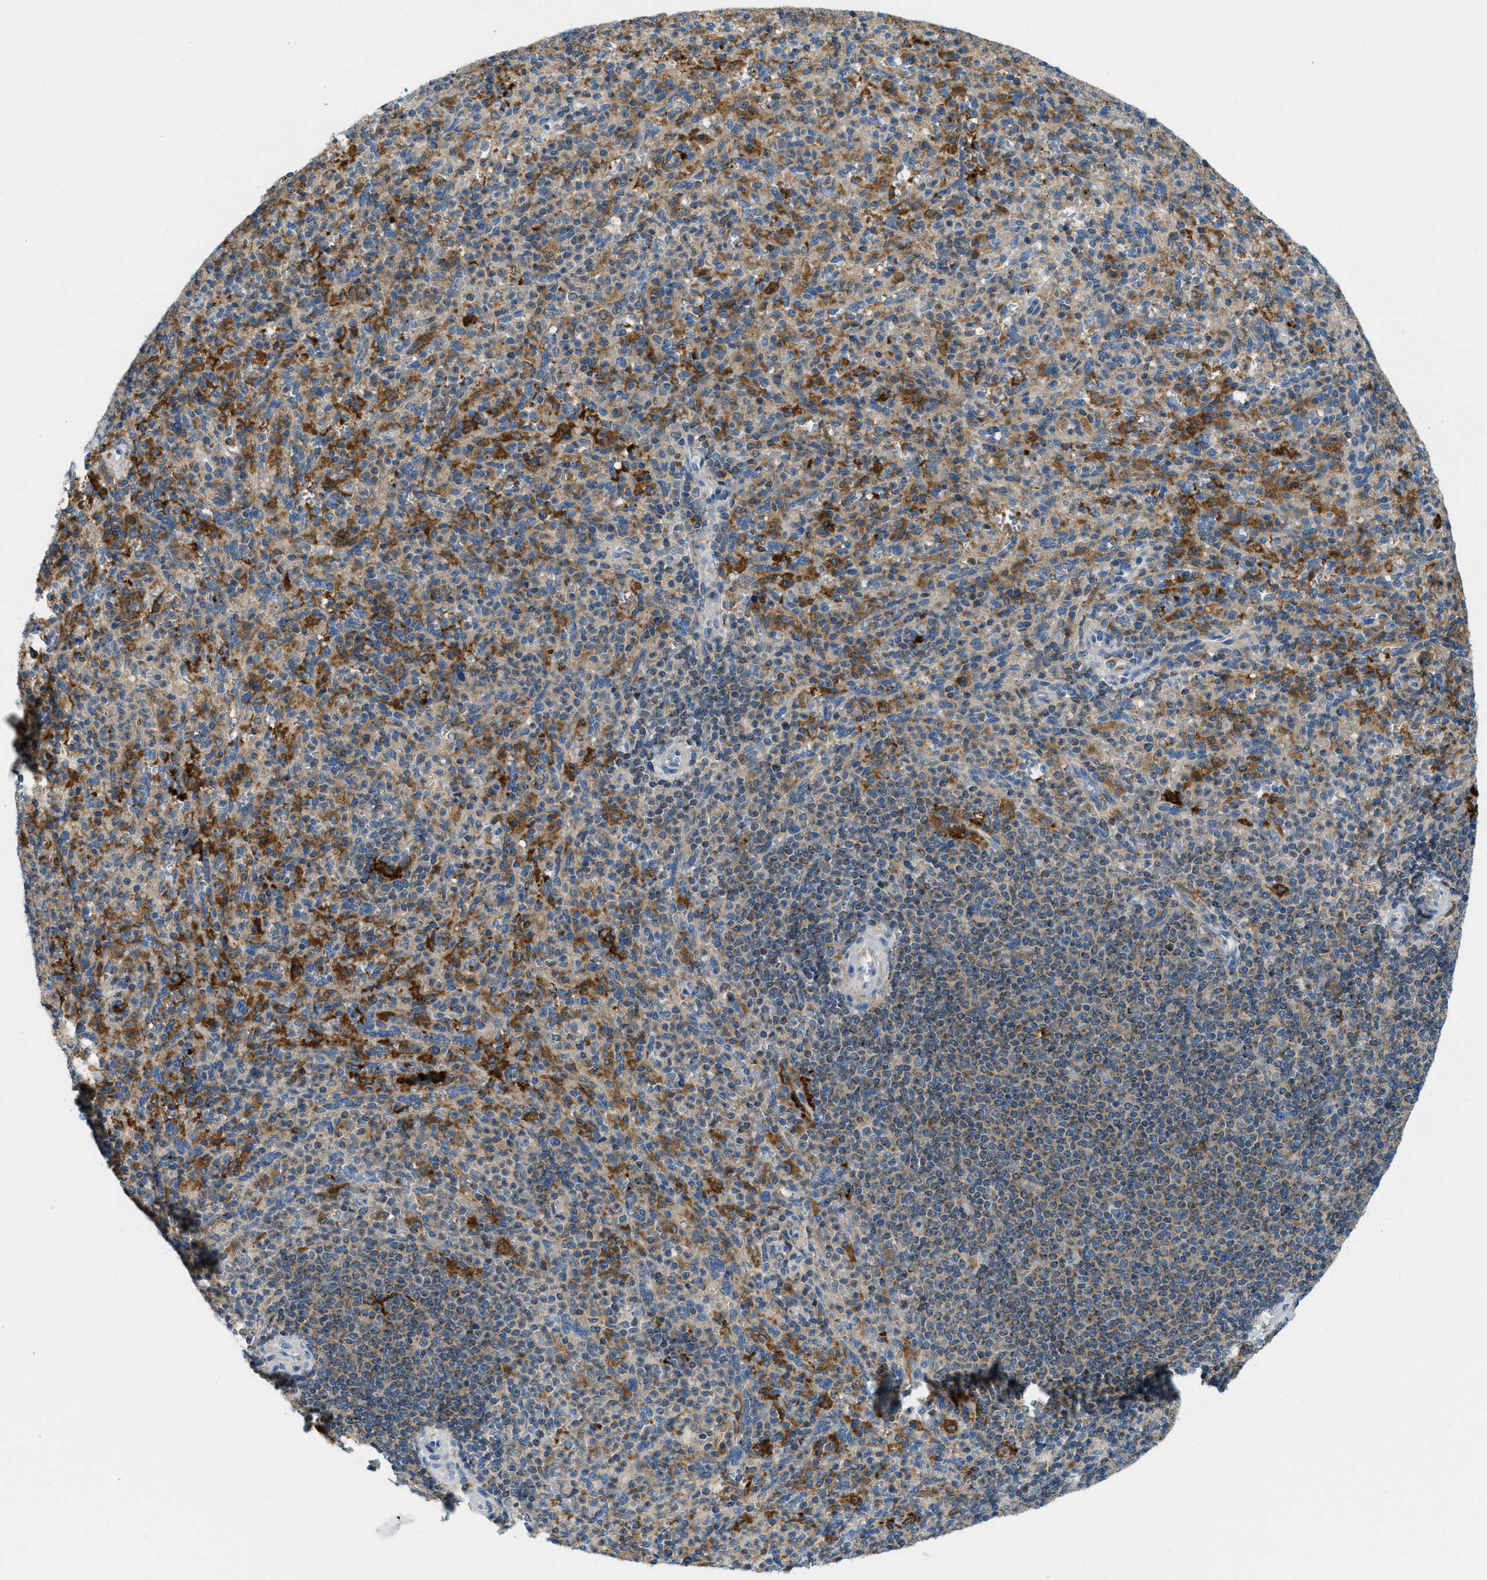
{"staining": {"intensity": "strong", "quantity": "25%-75%", "location": "cytoplasmic/membranous"}, "tissue": "spleen", "cell_type": "Cells in red pulp", "image_type": "normal", "snomed": [{"axis": "morphology", "description": "Normal tissue, NOS"}, {"axis": "topography", "description": "Spleen"}], "caption": "Protein expression analysis of normal spleen demonstrates strong cytoplasmic/membranous positivity in approximately 25%-75% of cells in red pulp.", "gene": "RFFL", "patient": {"sex": "male", "age": 36}}